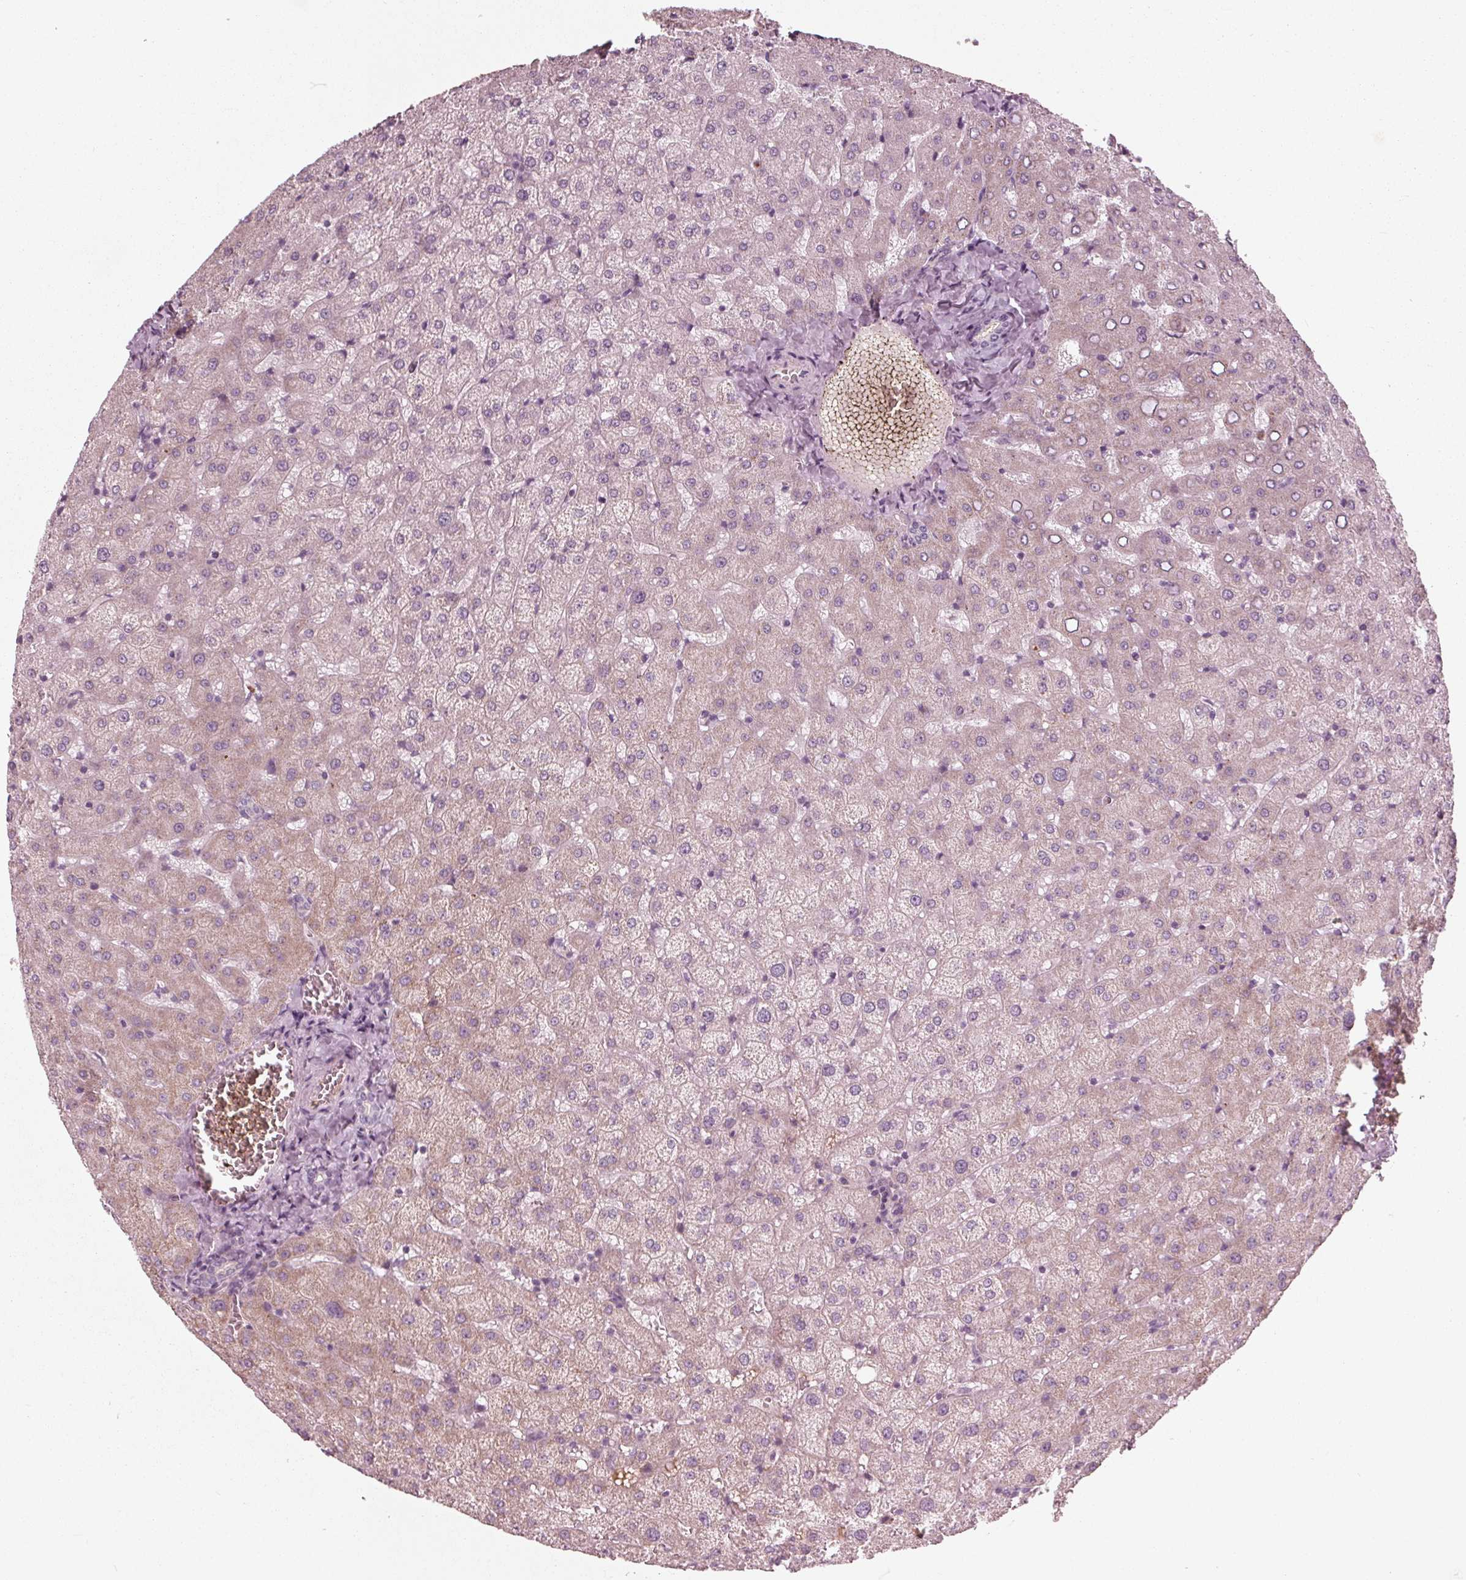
{"staining": {"intensity": "negative", "quantity": "none", "location": "none"}, "tissue": "liver", "cell_type": "Cholangiocytes", "image_type": "normal", "snomed": [{"axis": "morphology", "description": "Normal tissue, NOS"}, {"axis": "topography", "description": "Liver"}], "caption": "Photomicrograph shows no significant protein expression in cholangiocytes of unremarkable liver. The staining is performed using DAB (3,3'-diaminobenzidine) brown chromogen with nuclei counter-stained in using hematoxylin.", "gene": "CLN6", "patient": {"sex": "female", "age": 50}}